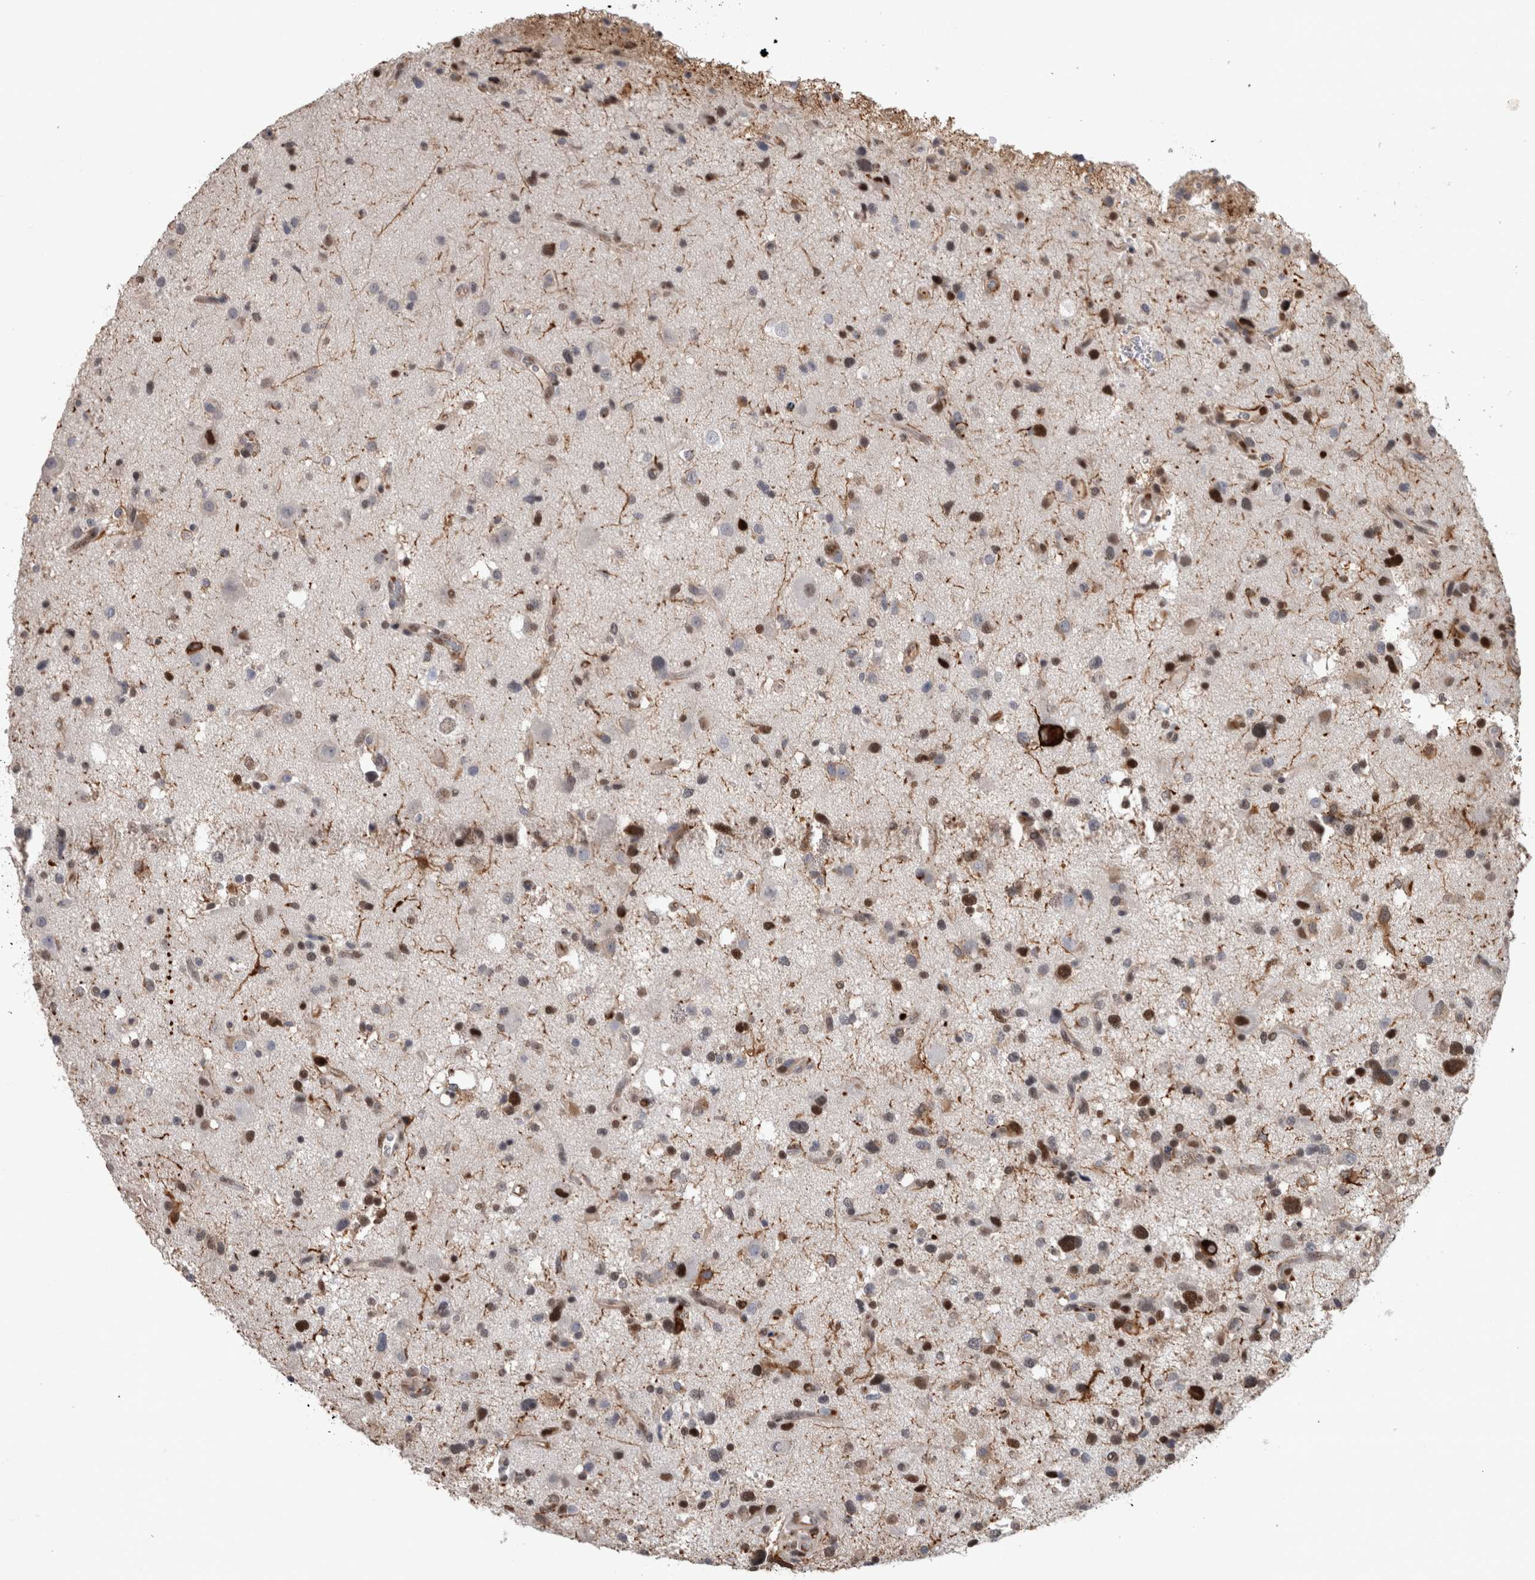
{"staining": {"intensity": "strong", "quantity": "25%-75%", "location": "nuclear"}, "tissue": "glioma", "cell_type": "Tumor cells", "image_type": "cancer", "snomed": [{"axis": "morphology", "description": "Glioma, malignant, High grade"}, {"axis": "topography", "description": "Brain"}], "caption": "Malignant glioma (high-grade) stained for a protein exhibits strong nuclear positivity in tumor cells.", "gene": "POLD2", "patient": {"sex": "male", "age": 33}}